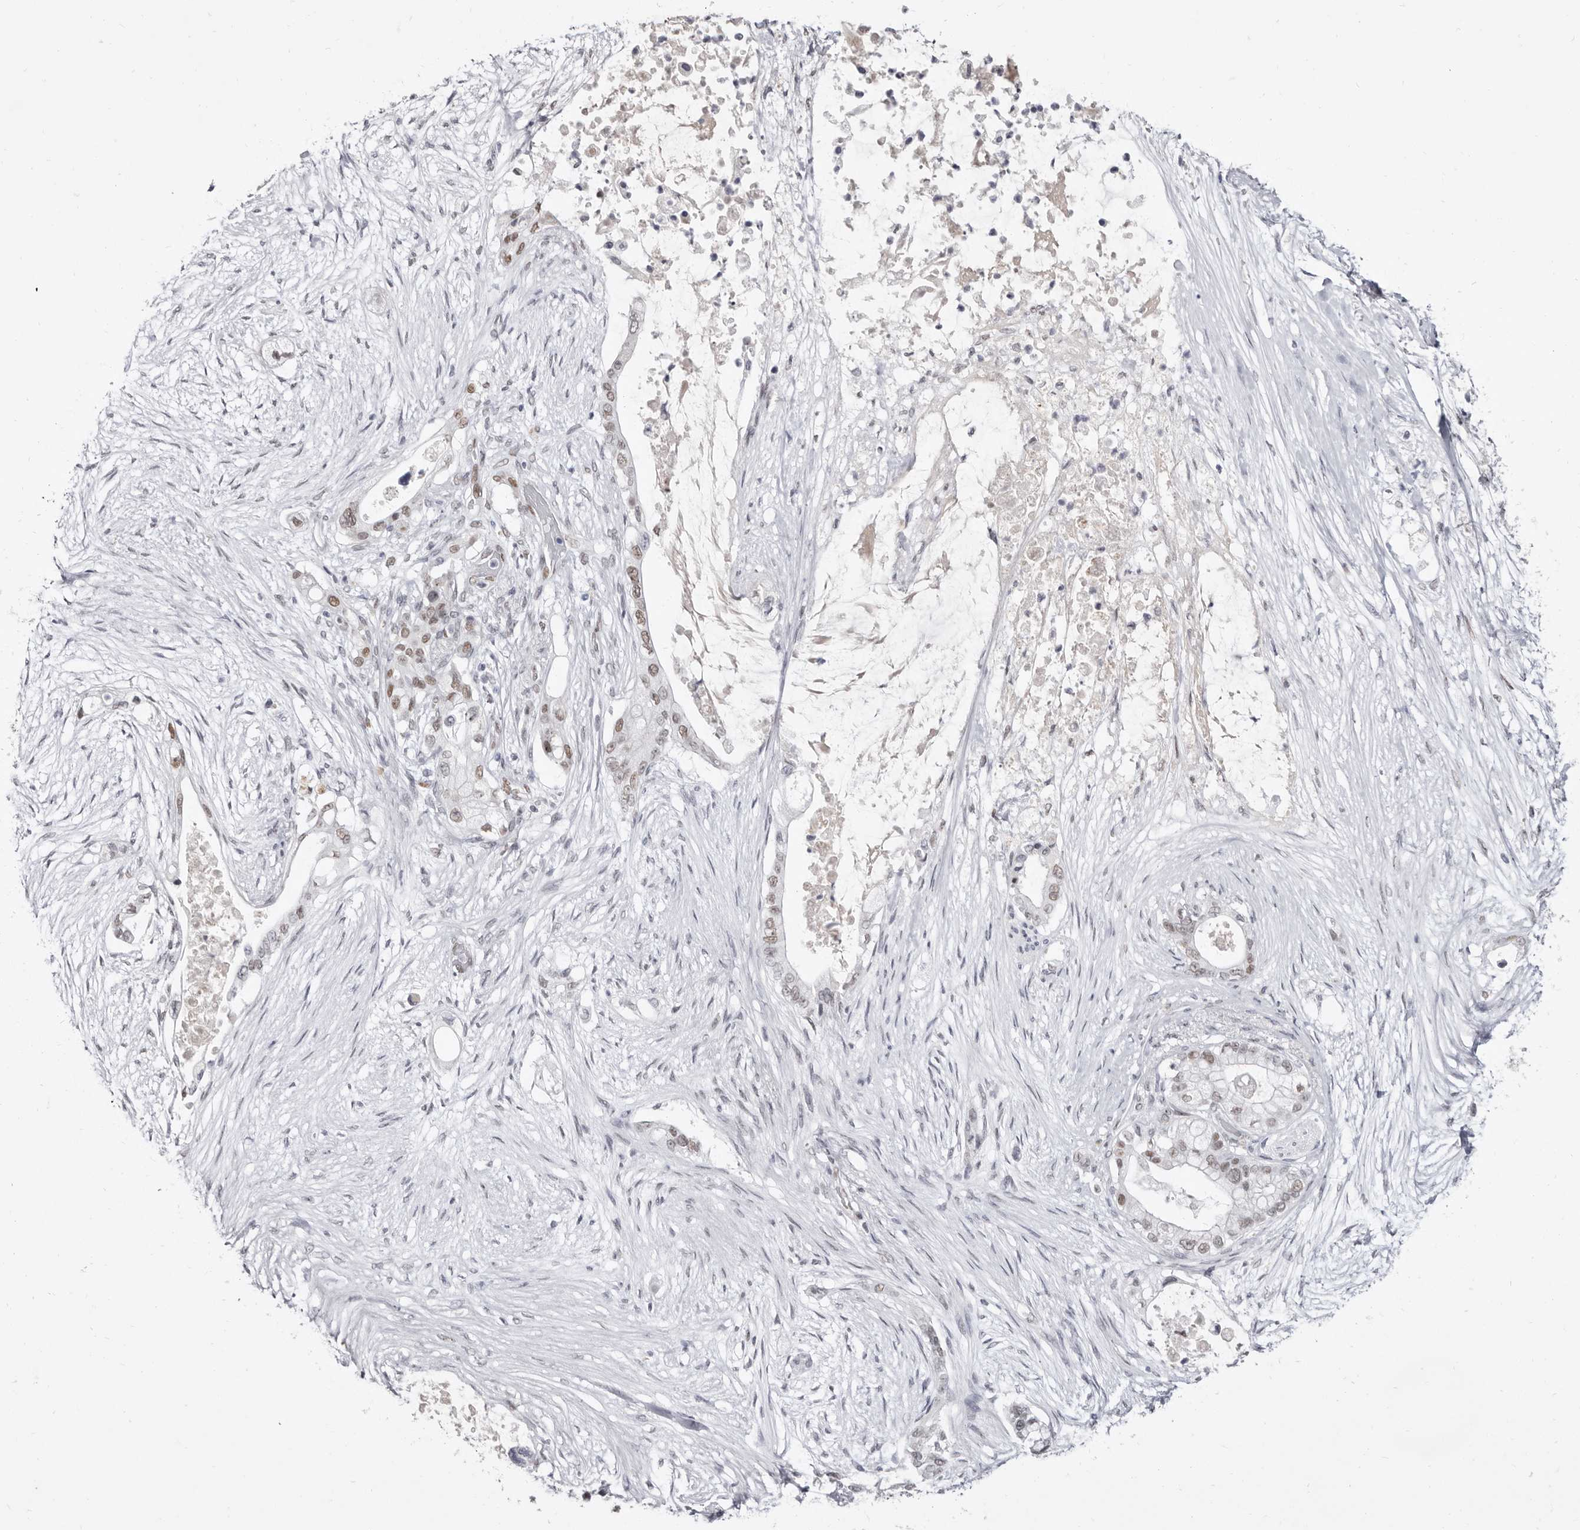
{"staining": {"intensity": "weak", "quantity": "25%-75%", "location": "nuclear"}, "tissue": "pancreatic cancer", "cell_type": "Tumor cells", "image_type": "cancer", "snomed": [{"axis": "morphology", "description": "Adenocarcinoma, NOS"}, {"axis": "topography", "description": "Pancreas"}], "caption": "IHC (DAB (3,3'-diaminobenzidine)) staining of pancreatic adenocarcinoma exhibits weak nuclear protein expression in about 25%-75% of tumor cells.", "gene": "ZNF326", "patient": {"sex": "male", "age": 53}}